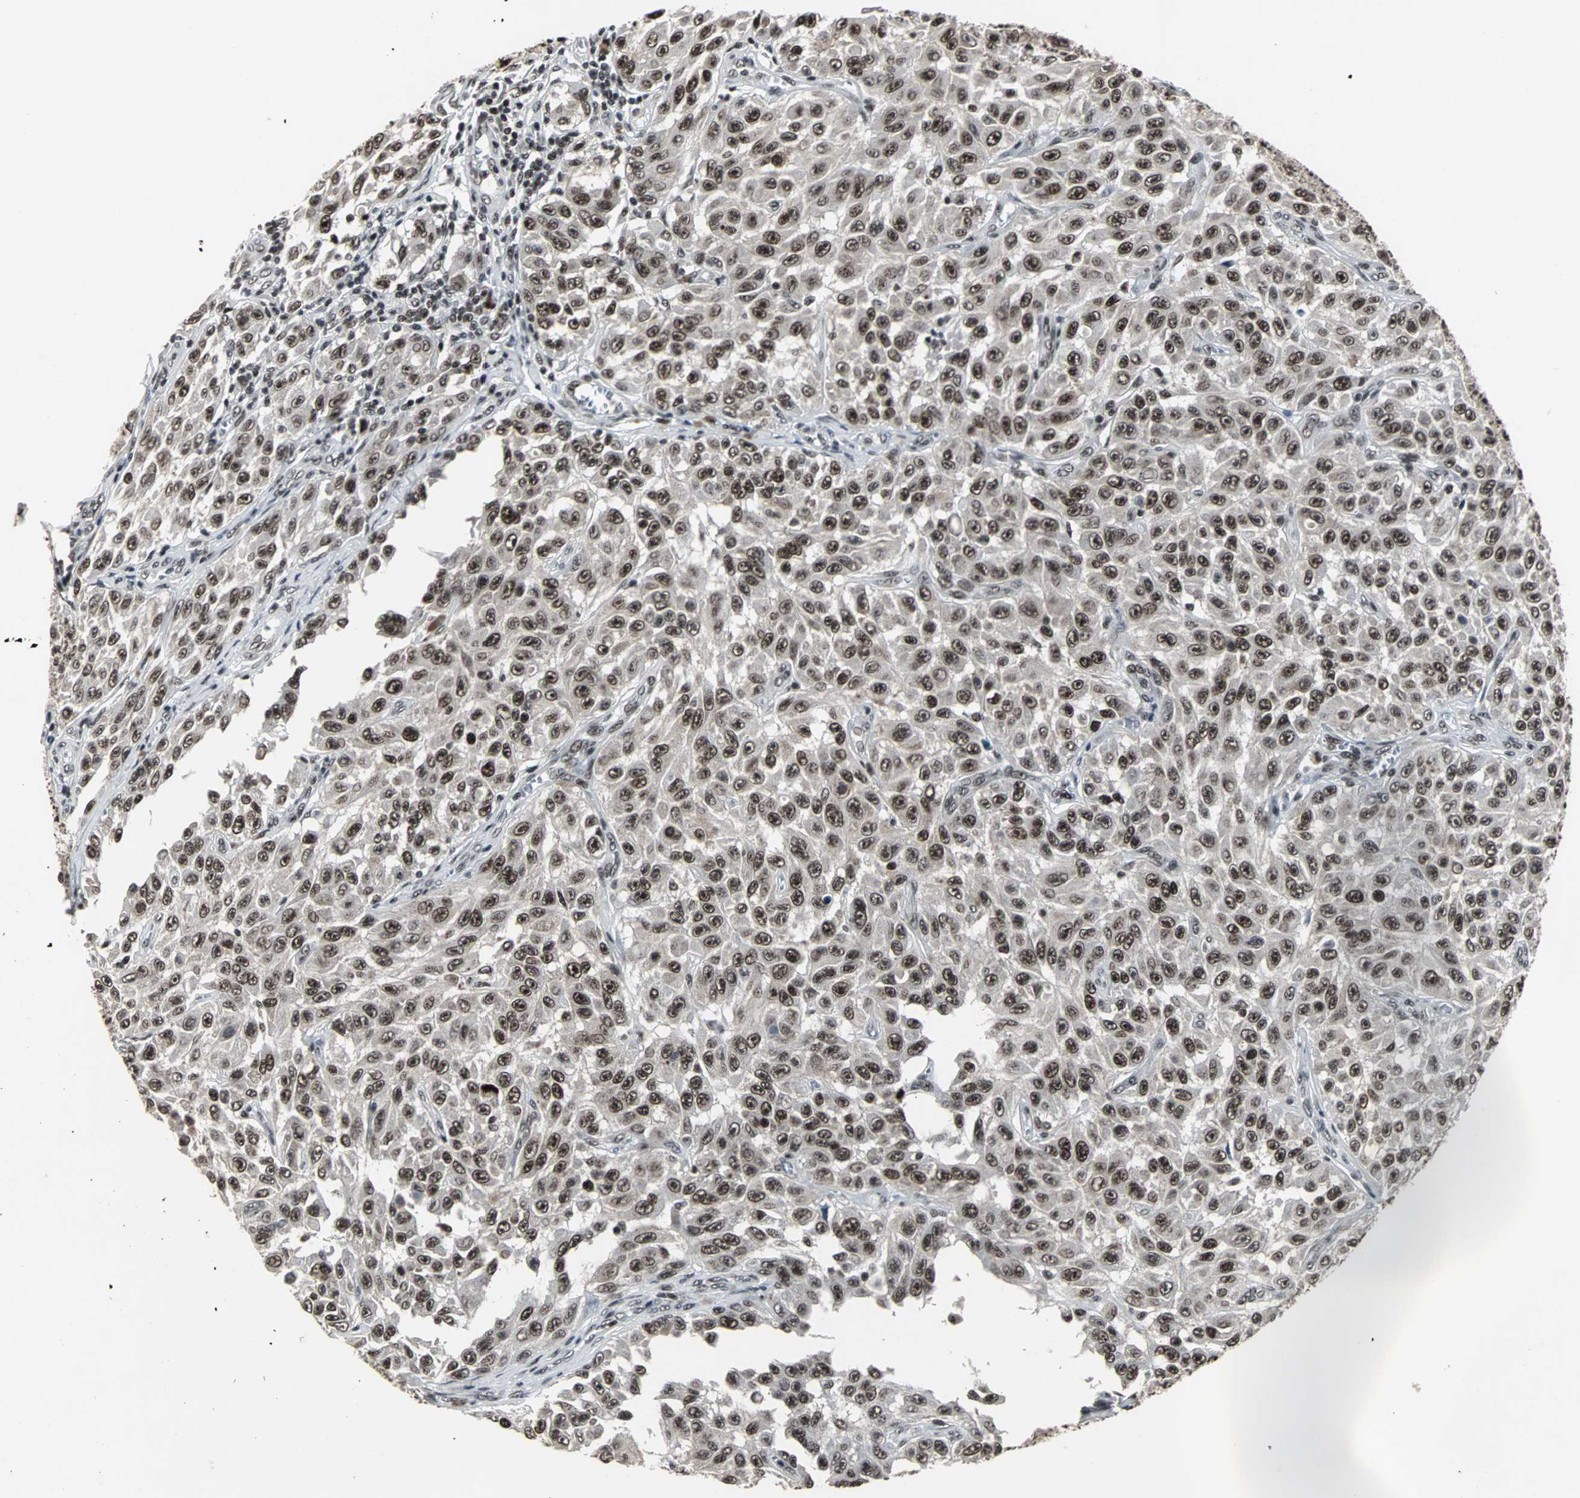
{"staining": {"intensity": "strong", "quantity": ">75%", "location": "nuclear"}, "tissue": "melanoma", "cell_type": "Tumor cells", "image_type": "cancer", "snomed": [{"axis": "morphology", "description": "Malignant melanoma, NOS"}, {"axis": "topography", "description": "Skin"}], "caption": "High-power microscopy captured an immunohistochemistry photomicrograph of malignant melanoma, revealing strong nuclear positivity in about >75% of tumor cells.", "gene": "PNKP", "patient": {"sex": "male", "age": 30}}